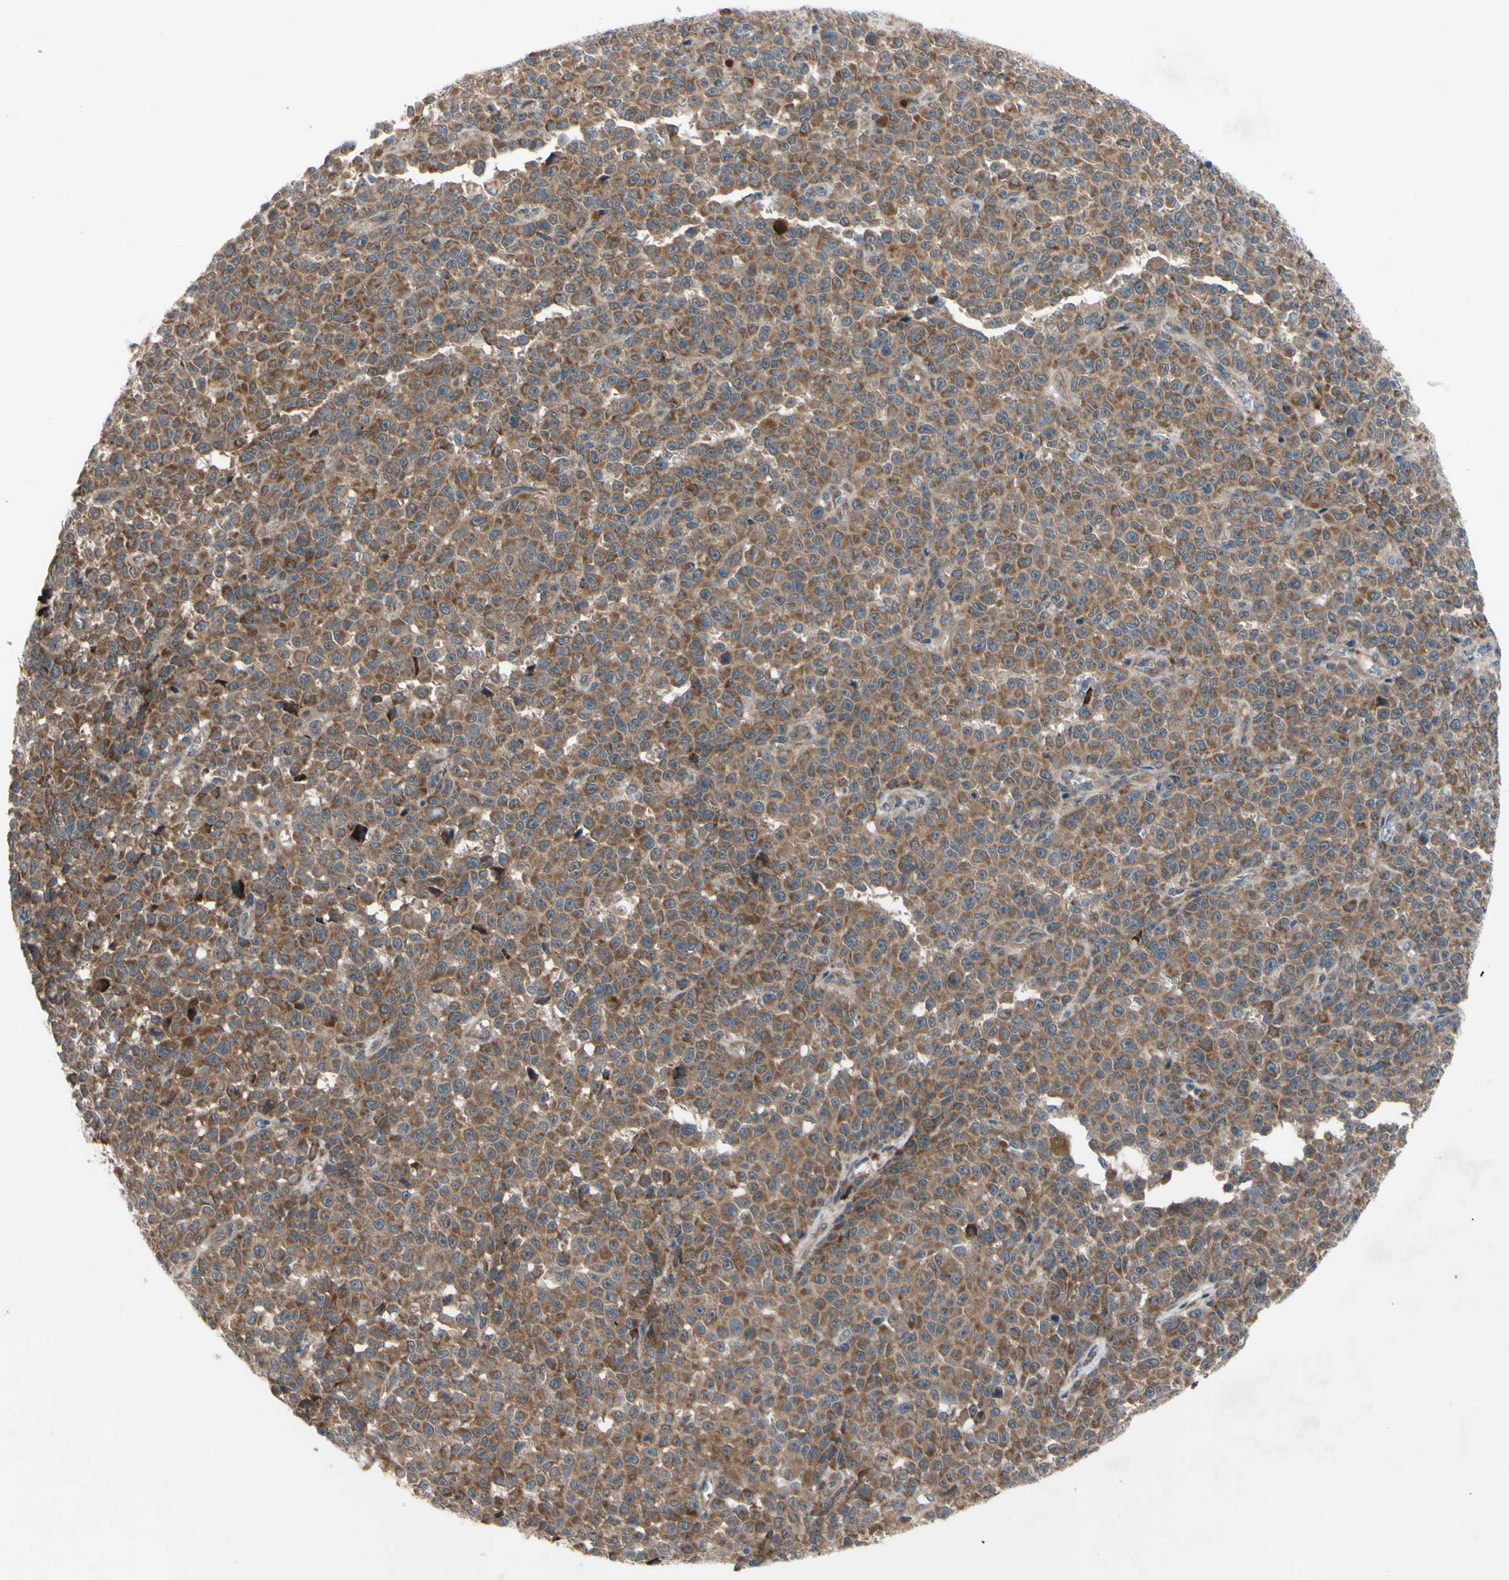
{"staining": {"intensity": "moderate", "quantity": ">75%", "location": "cytoplasmic/membranous"}, "tissue": "melanoma", "cell_type": "Tumor cells", "image_type": "cancer", "snomed": [{"axis": "morphology", "description": "Malignant melanoma, NOS"}, {"axis": "topography", "description": "Skin"}], "caption": "Melanoma tissue displays moderate cytoplasmic/membranous staining in about >75% of tumor cells Nuclei are stained in blue.", "gene": "SVIL", "patient": {"sex": "female", "age": 82}}